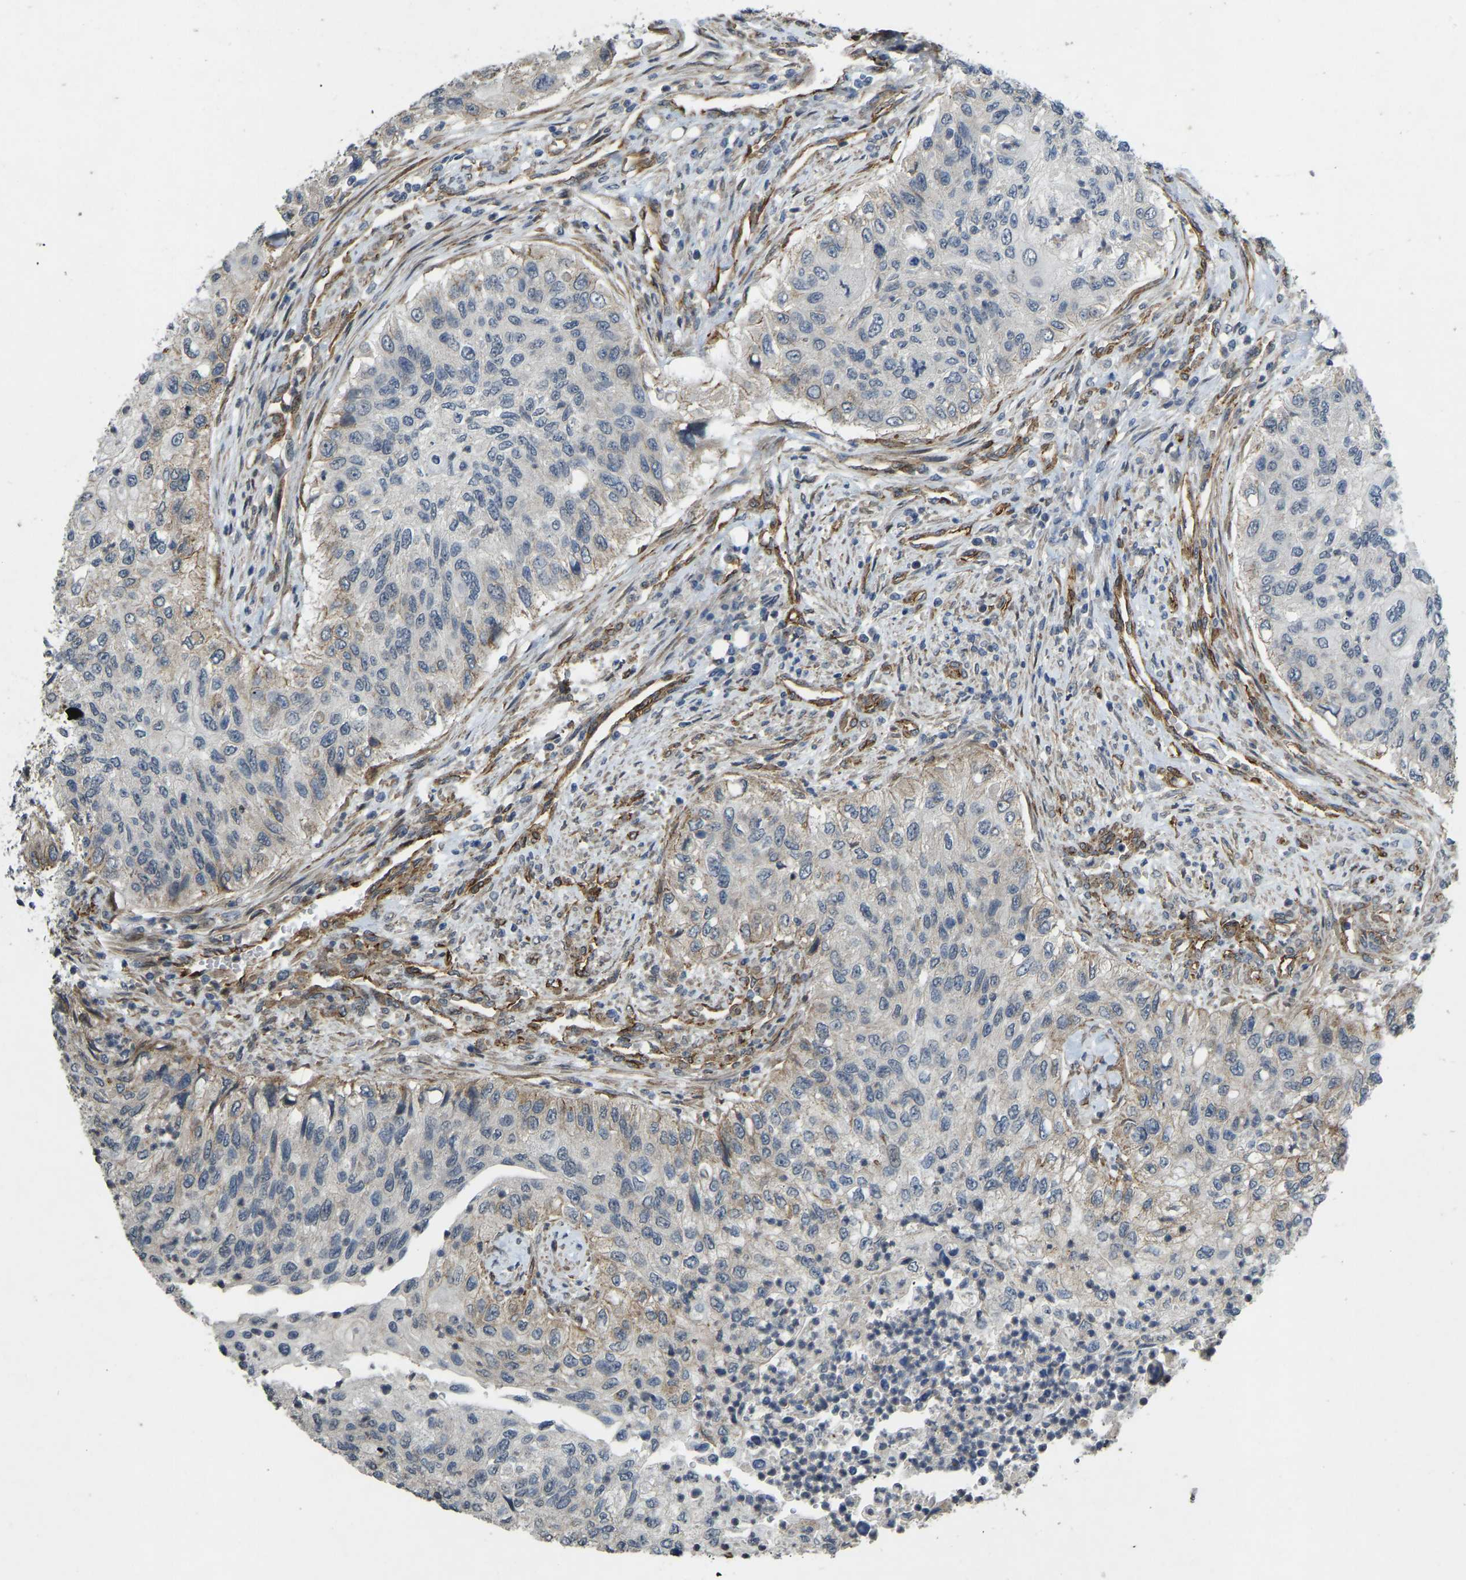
{"staining": {"intensity": "weak", "quantity": "<25%", "location": "cytoplasmic/membranous"}, "tissue": "urothelial cancer", "cell_type": "Tumor cells", "image_type": "cancer", "snomed": [{"axis": "morphology", "description": "Urothelial carcinoma, High grade"}, {"axis": "topography", "description": "Urinary bladder"}], "caption": "High magnification brightfield microscopy of urothelial cancer stained with DAB (3,3'-diaminobenzidine) (brown) and counterstained with hematoxylin (blue): tumor cells show no significant staining. (Stains: DAB immunohistochemistry with hematoxylin counter stain, Microscopy: brightfield microscopy at high magnification).", "gene": "NMB", "patient": {"sex": "female", "age": 60}}